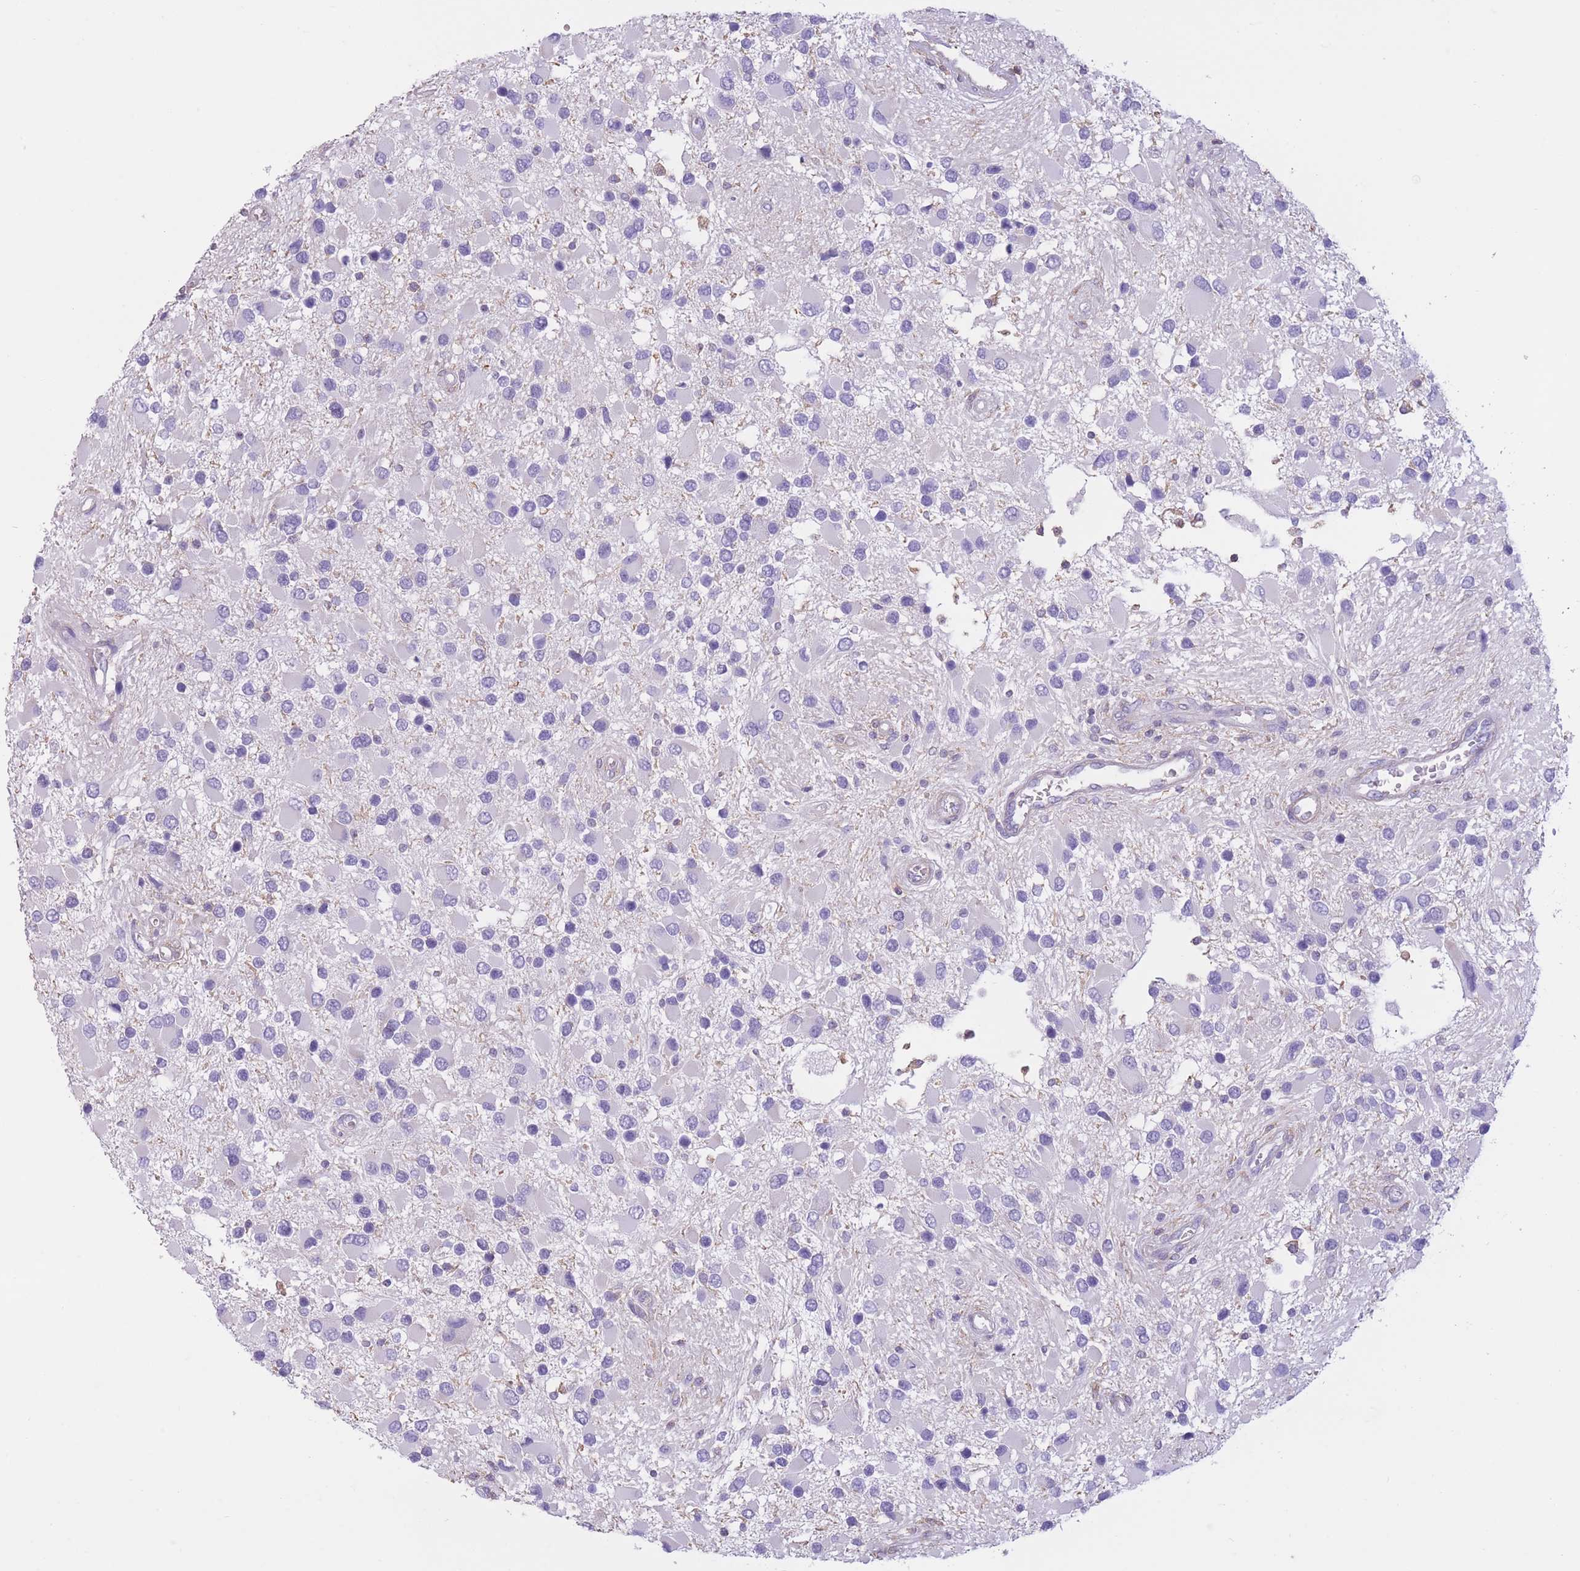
{"staining": {"intensity": "negative", "quantity": "none", "location": "none"}, "tissue": "glioma", "cell_type": "Tumor cells", "image_type": "cancer", "snomed": [{"axis": "morphology", "description": "Glioma, malignant, High grade"}, {"axis": "topography", "description": "Brain"}], "caption": "The histopathology image shows no staining of tumor cells in malignant glioma (high-grade).", "gene": "PDHA1", "patient": {"sex": "male", "age": 53}}